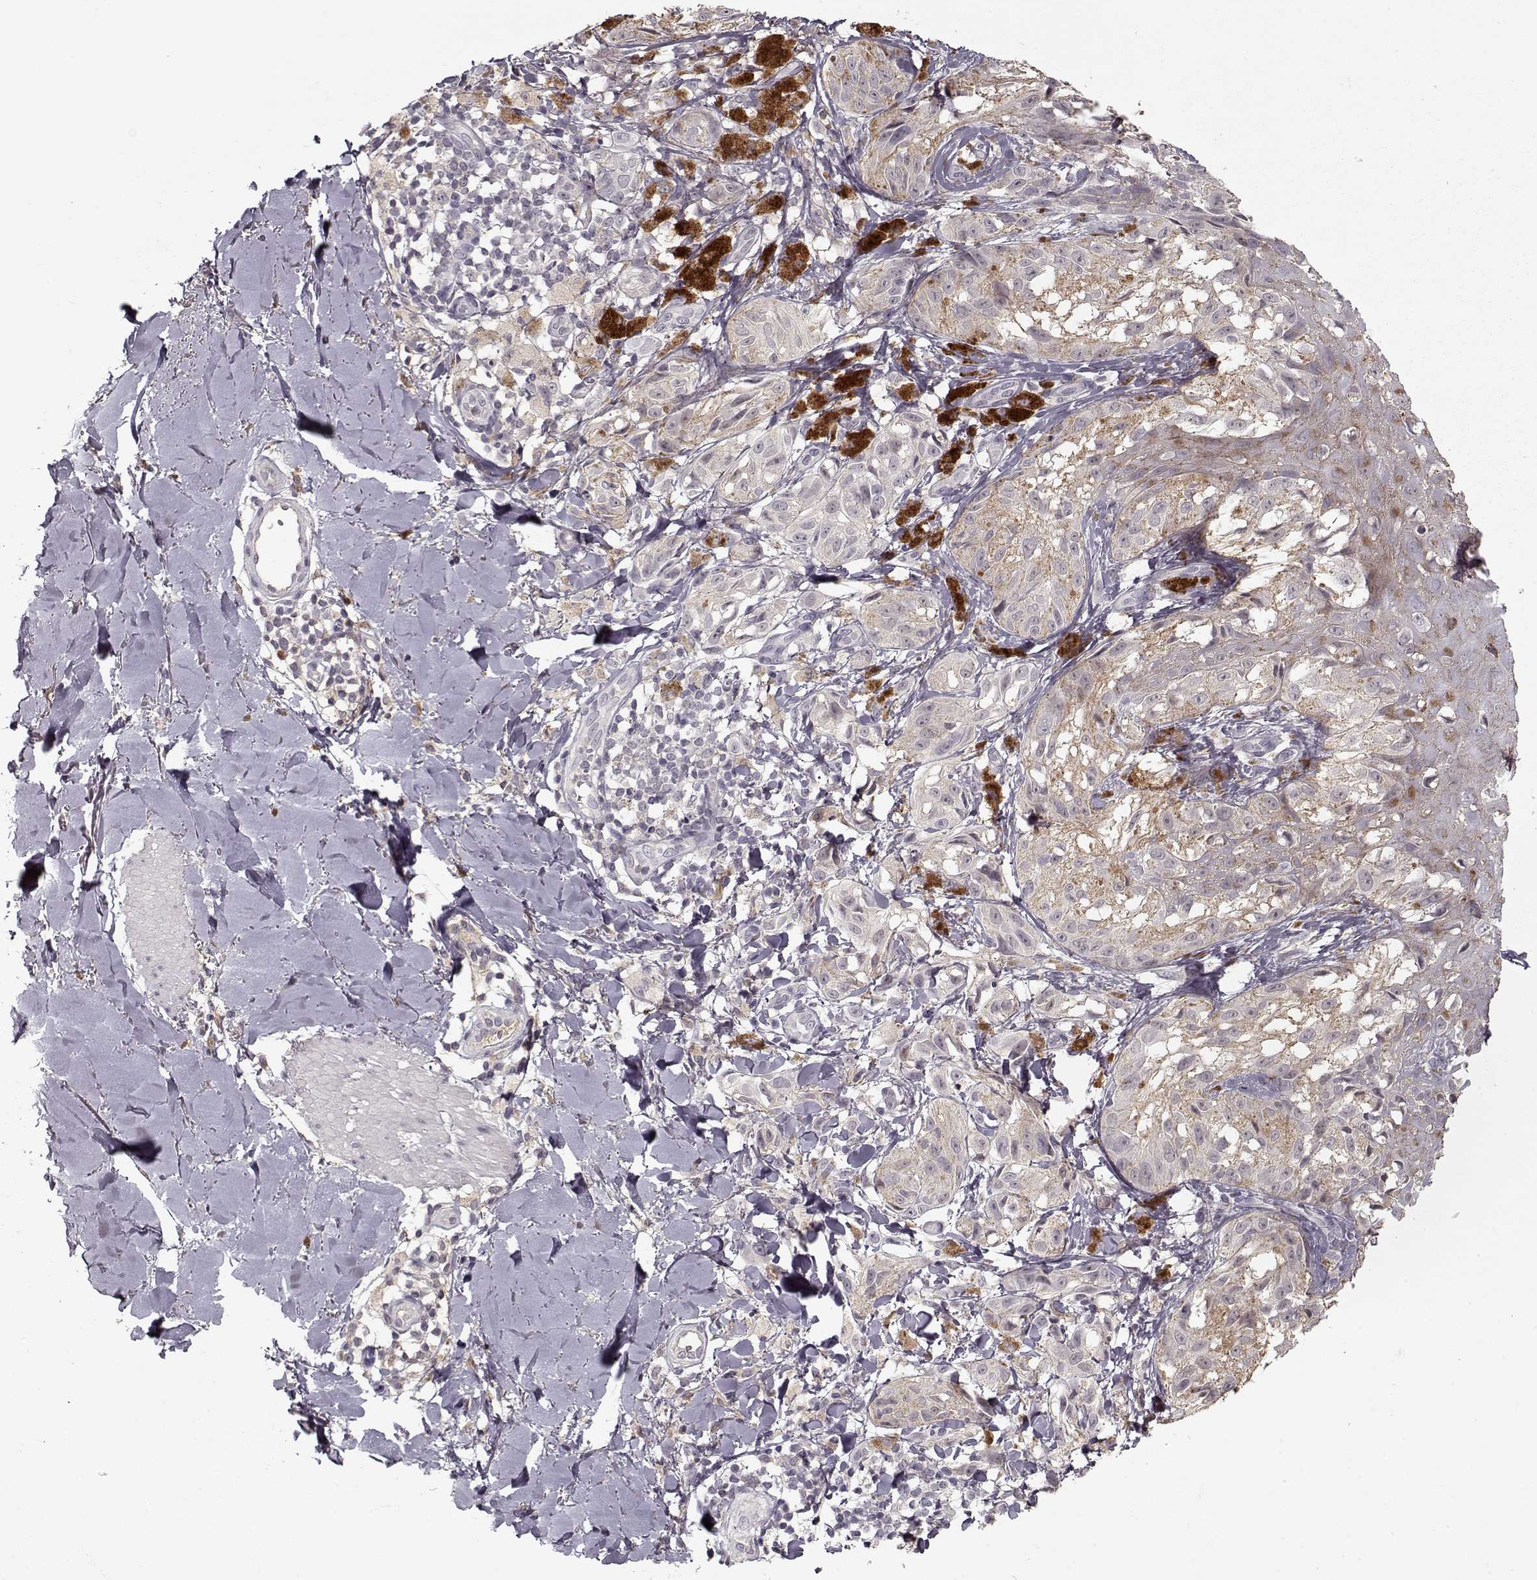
{"staining": {"intensity": "negative", "quantity": "none", "location": "none"}, "tissue": "melanoma", "cell_type": "Tumor cells", "image_type": "cancer", "snomed": [{"axis": "morphology", "description": "Malignant melanoma, NOS"}, {"axis": "topography", "description": "Skin"}], "caption": "This is a micrograph of immunohistochemistry (IHC) staining of melanoma, which shows no positivity in tumor cells.", "gene": "AFM", "patient": {"sex": "male", "age": 36}}